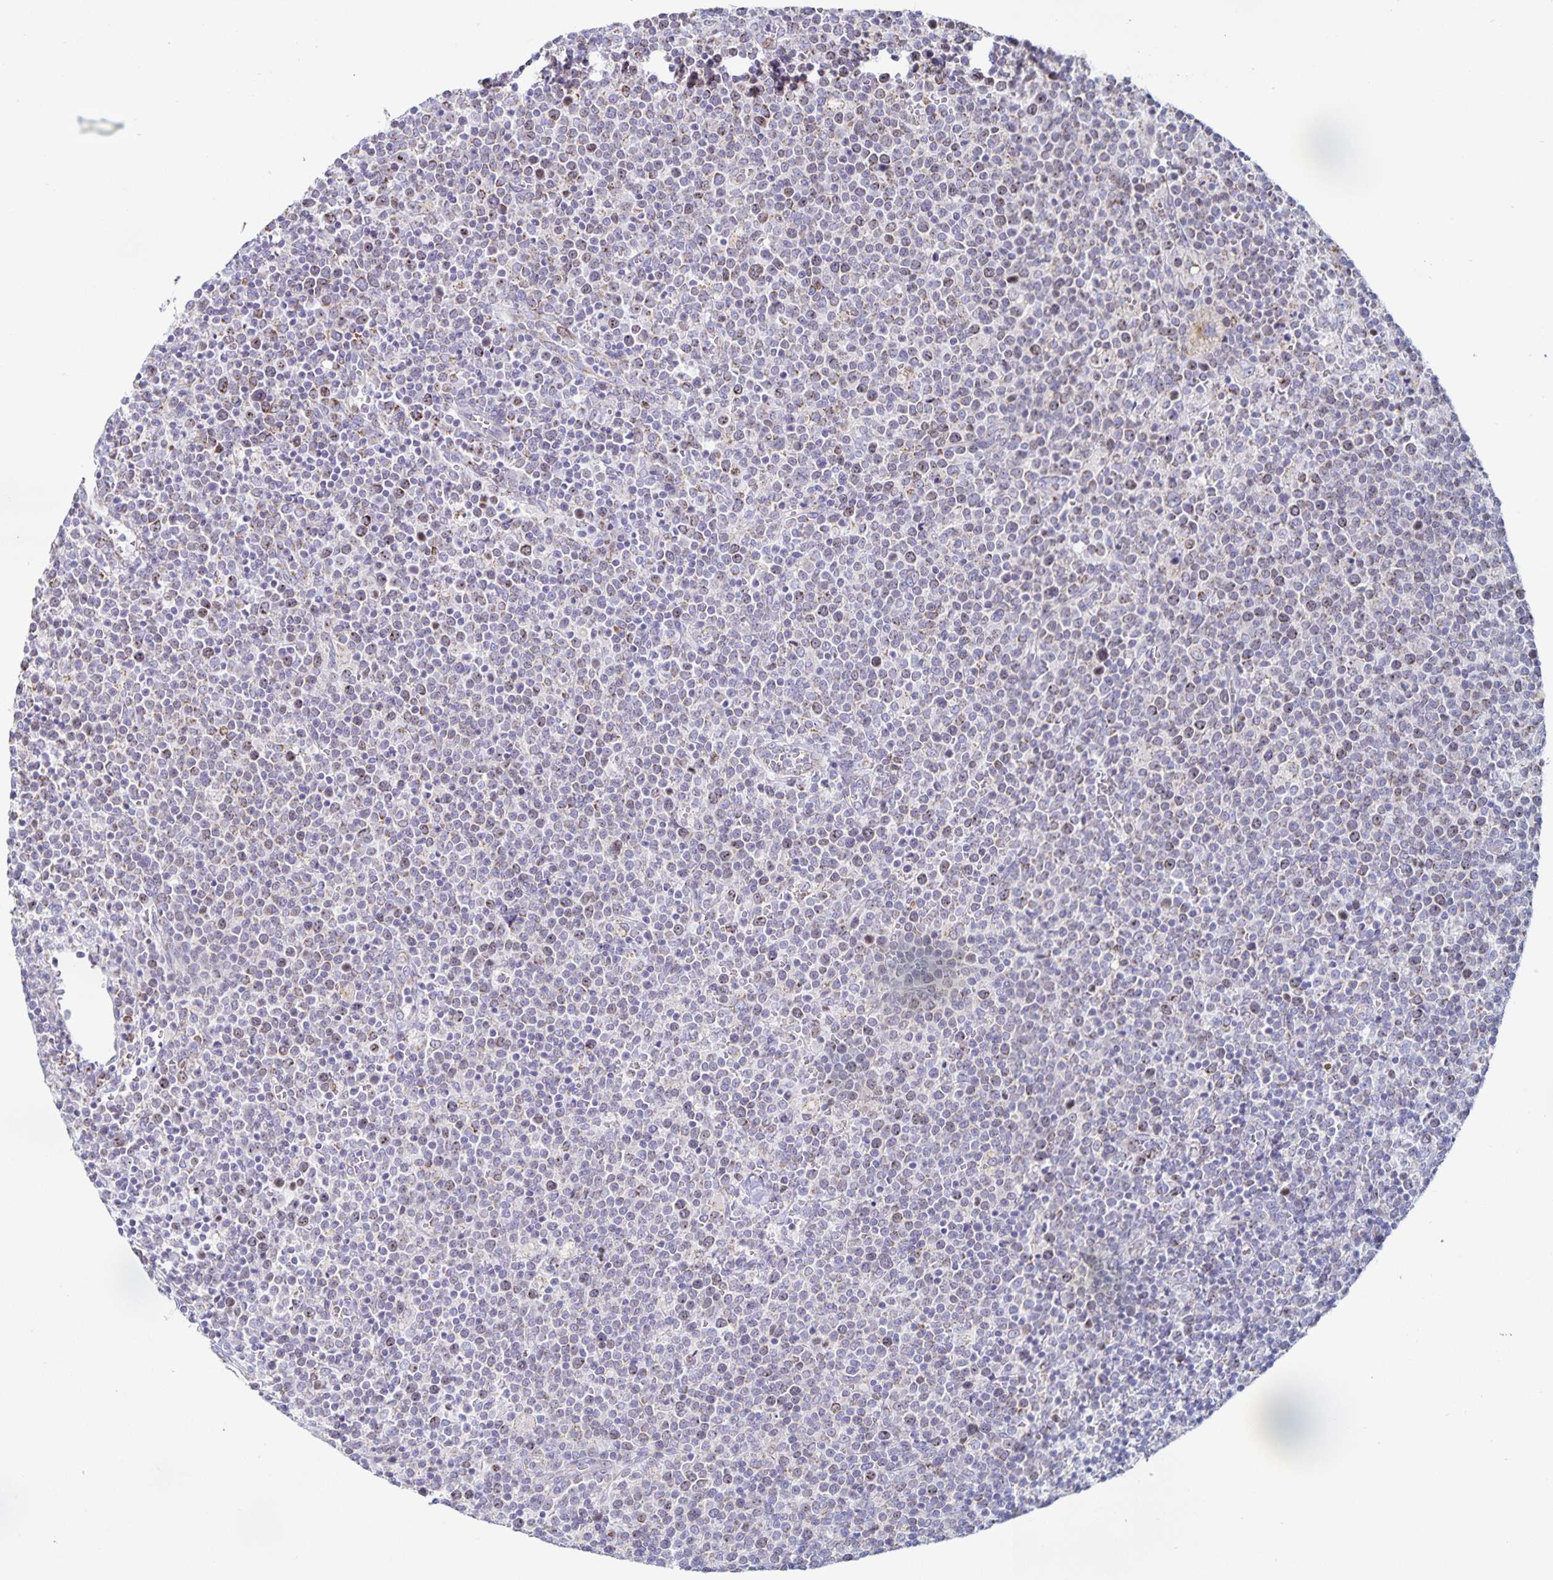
{"staining": {"intensity": "weak", "quantity": "25%-75%", "location": "nuclear"}, "tissue": "lymphoma", "cell_type": "Tumor cells", "image_type": "cancer", "snomed": [{"axis": "morphology", "description": "Malignant lymphoma, non-Hodgkin's type, High grade"}, {"axis": "topography", "description": "Lymph node"}], "caption": "Protein expression by IHC reveals weak nuclear staining in about 25%-75% of tumor cells in high-grade malignant lymphoma, non-Hodgkin's type.", "gene": "CENPH", "patient": {"sex": "male", "age": 61}}